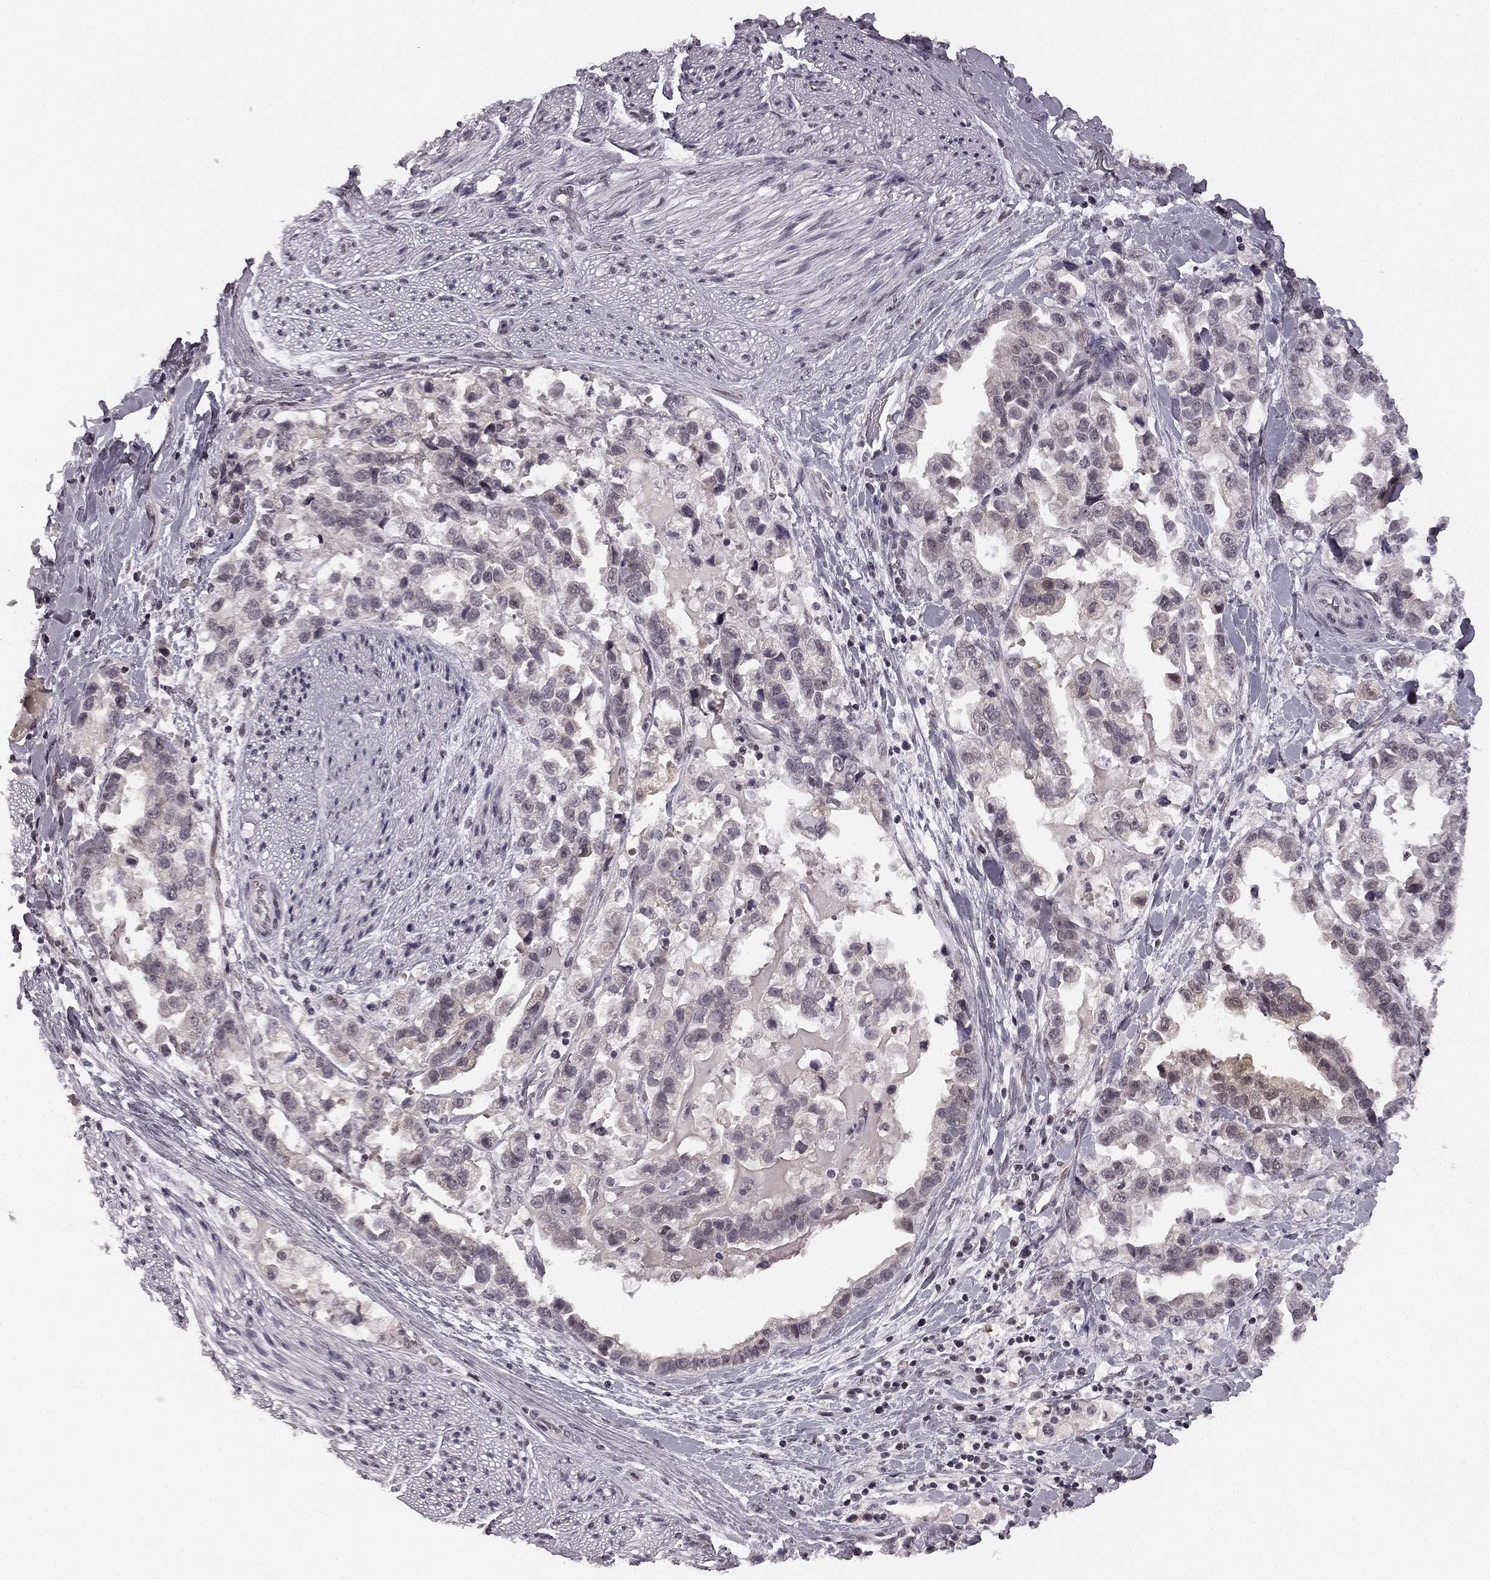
{"staining": {"intensity": "negative", "quantity": "none", "location": "none"}, "tissue": "stomach cancer", "cell_type": "Tumor cells", "image_type": "cancer", "snomed": [{"axis": "morphology", "description": "Adenocarcinoma, NOS"}, {"axis": "topography", "description": "Stomach"}], "caption": "Tumor cells are negative for brown protein staining in stomach adenocarcinoma.", "gene": "HCN4", "patient": {"sex": "male", "age": 59}}